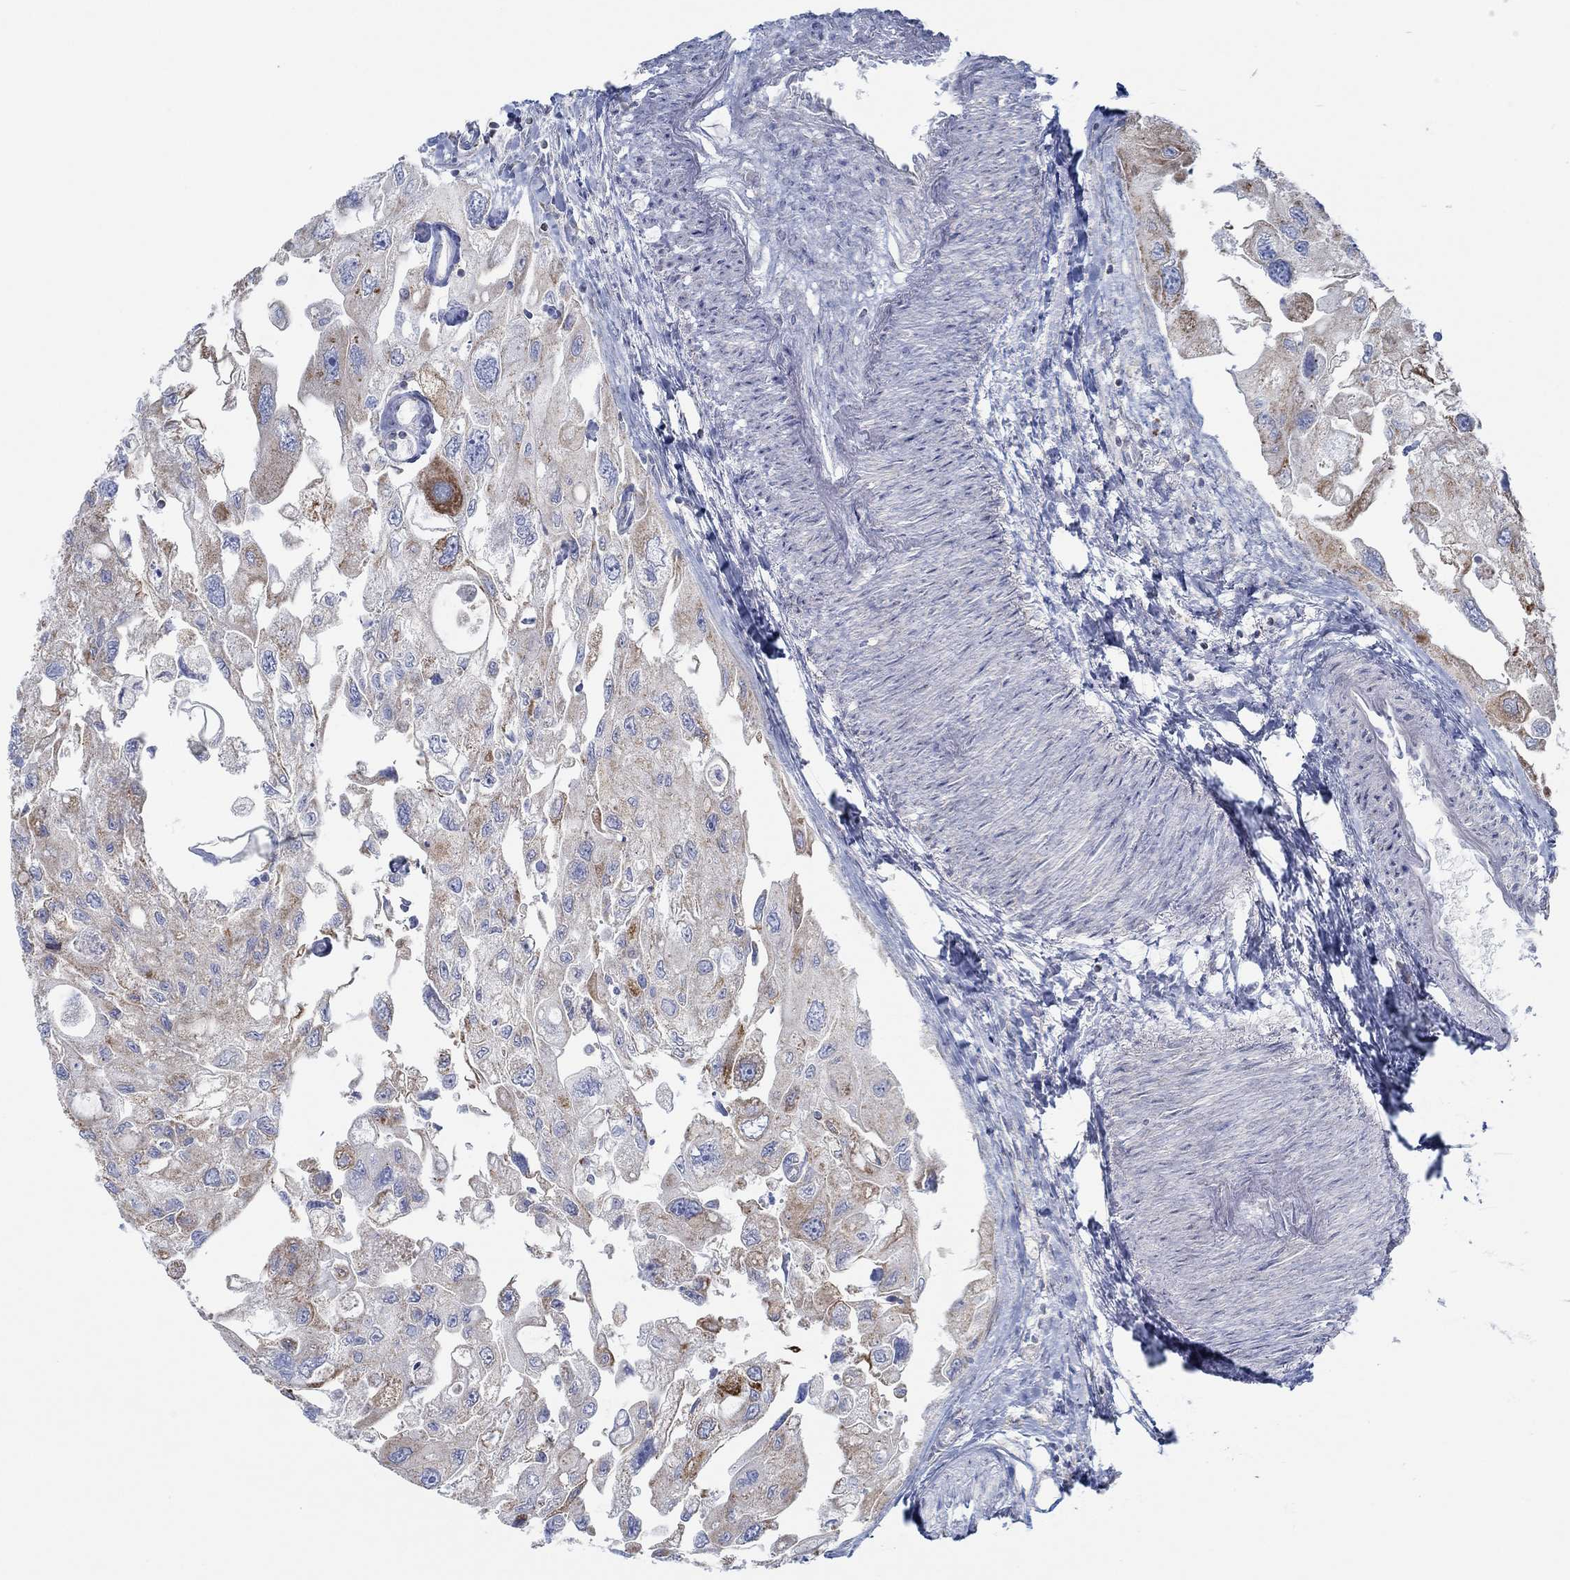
{"staining": {"intensity": "strong", "quantity": "<25%", "location": "cytoplasmic/membranous"}, "tissue": "urothelial cancer", "cell_type": "Tumor cells", "image_type": "cancer", "snomed": [{"axis": "morphology", "description": "Urothelial carcinoma, High grade"}, {"axis": "topography", "description": "Urinary bladder"}], "caption": "Immunohistochemical staining of urothelial cancer reveals medium levels of strong cytoplasmic/membranous positivity in approximately <25% of tumor cells.", "gene": "GLOD5", "patient": {"sex": "male", "age": 59}}